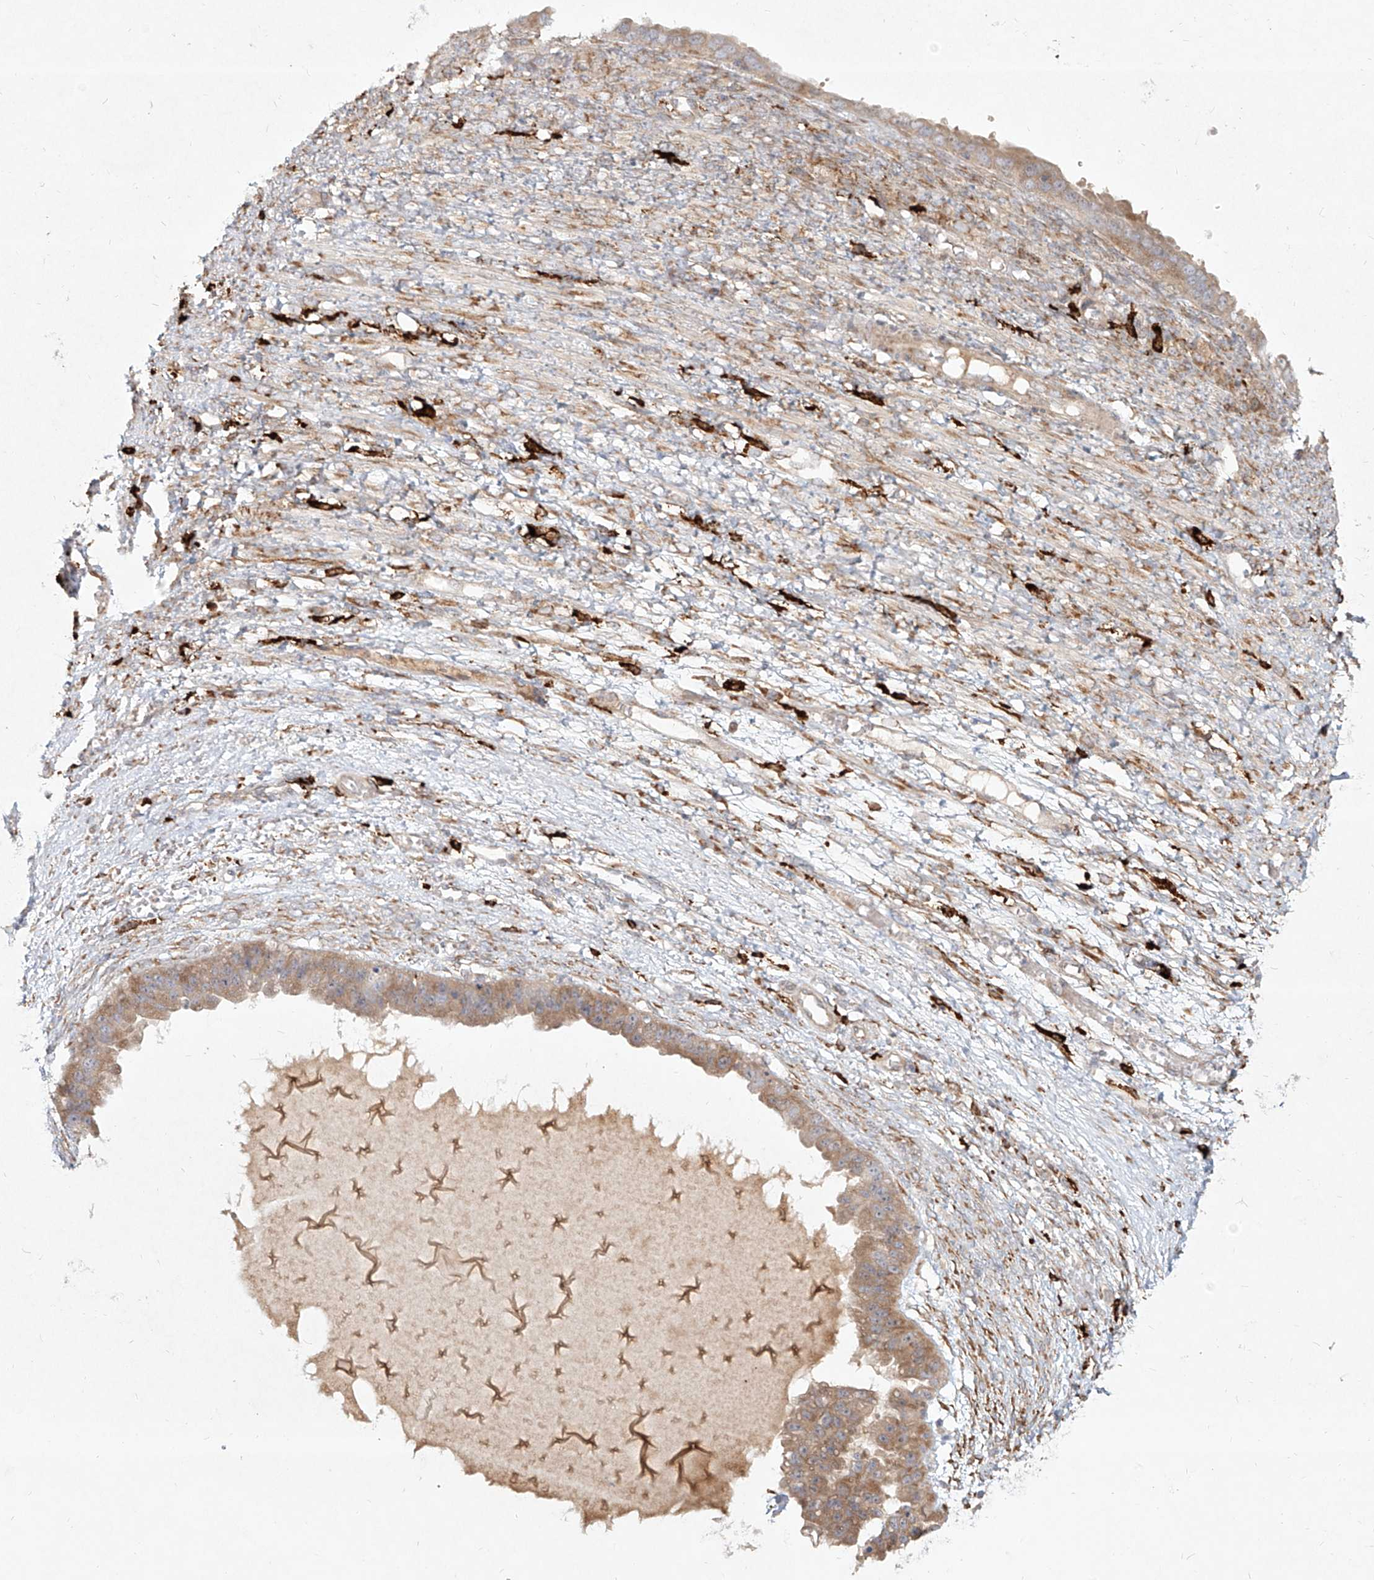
{"staining": {"intensity": "weak", "quantity": ">75%", "location": "cytoplasmic/membranous"}, "tissue": "ovarian cancer", "cell_type": "Tumor cells", "image_type": "cancer", "snomed": [{"axis": "morphology", "description": "Cystadenocarcinoma, serous, NOS"}, {"axis": "topography", "description": "Ovary"}], "caption": "A low amount of weak cytoplasmic/membranous expression is seen in approximately >75% of tumor cells in serous cystadenocarcinoma (ovarian) tissue.", "gene": "CD209", "patient": {"sex": "female", "age": 58}}